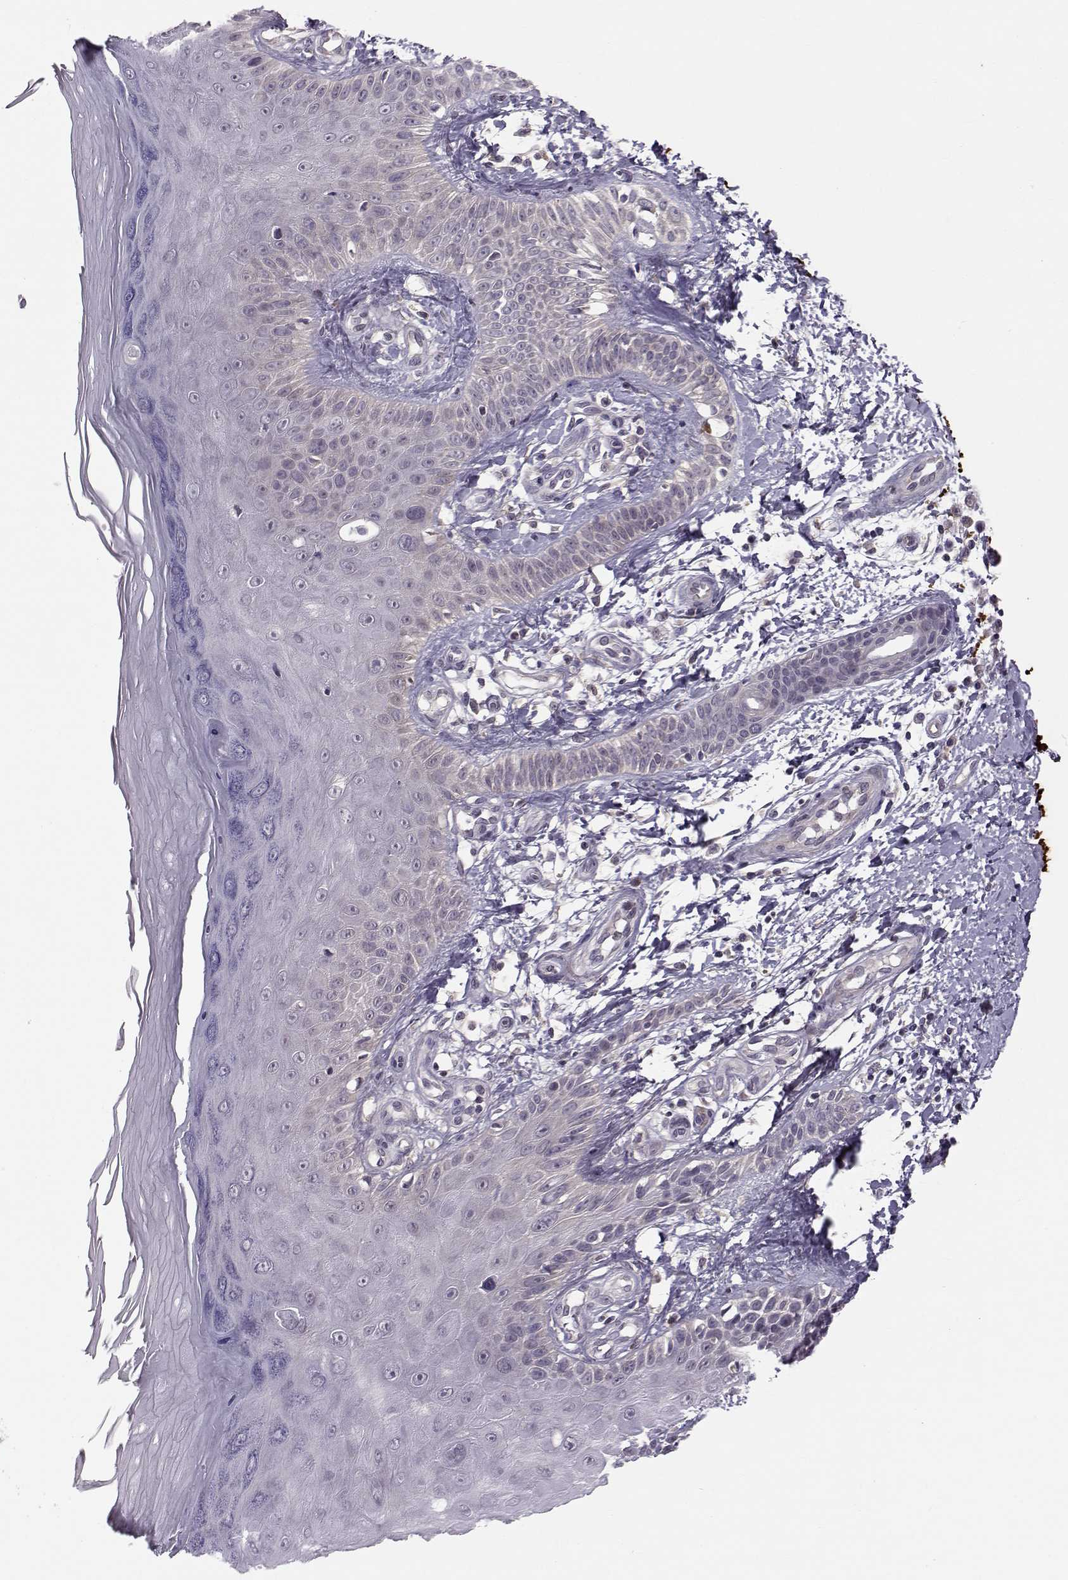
{"staining": {"intensity": "negative", "quantity": "none", "location": "none"}, "tissue": "skin", "cell_type": "Fibroblasts", "image_type": "normal", "snomed": [{"axis": "morphology", "description": "Normal tissue, NOS"}, {"axis": "morphology", "description": "Inflammation, NOS"}, {"axis": "morphology", "description": "Fibrosis, NOS"}, {"axis": "topography", "description": "Skin"}], "caption": "A micrograph of skin stained for a protein exhibits no brown staining in fibroblasts. (Brightfield microscopy of DAB immunohistochemistry at high magnification).", "gene": "PEX5L", "patient": {"sex": "male", "age": 71}}